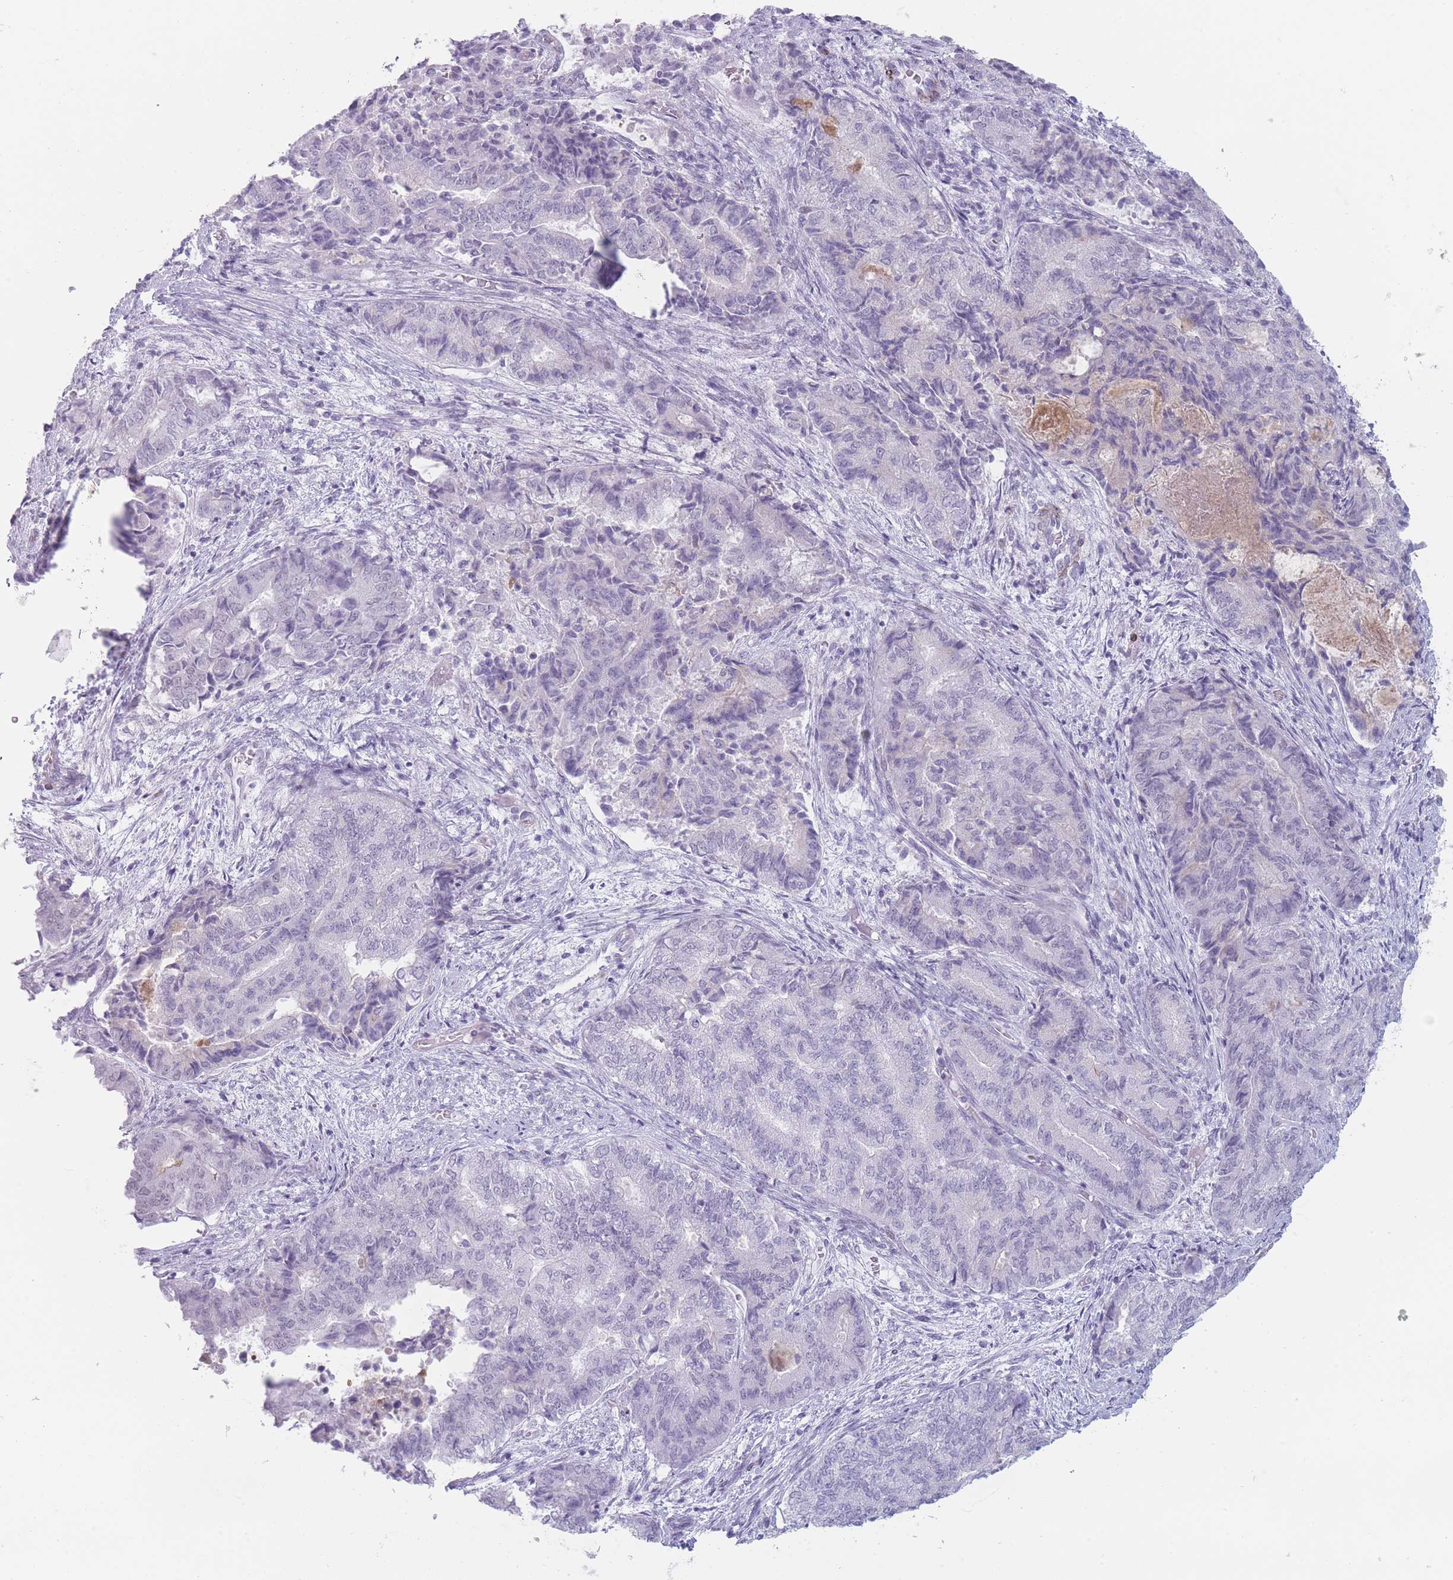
{"staining": {"intensity": "negative", "quantity": "none", "location": "none"}, "tissue": "endometrial cancer", "cell_type": "Tumor cells", "image_type": "cancer", "snomed": [{"axis": "morphology", "description": "Adenocarcinoma, NOS"}, {"axis": "topography", "description": "Endometrium"}], "caption": "IHC histopathology image of endometrial cancer stained for a protein (brown), which exhibits no positivity in tumor cells.", "gene": "IFNA6", "patient": {"sex": "female", "age": 80}}